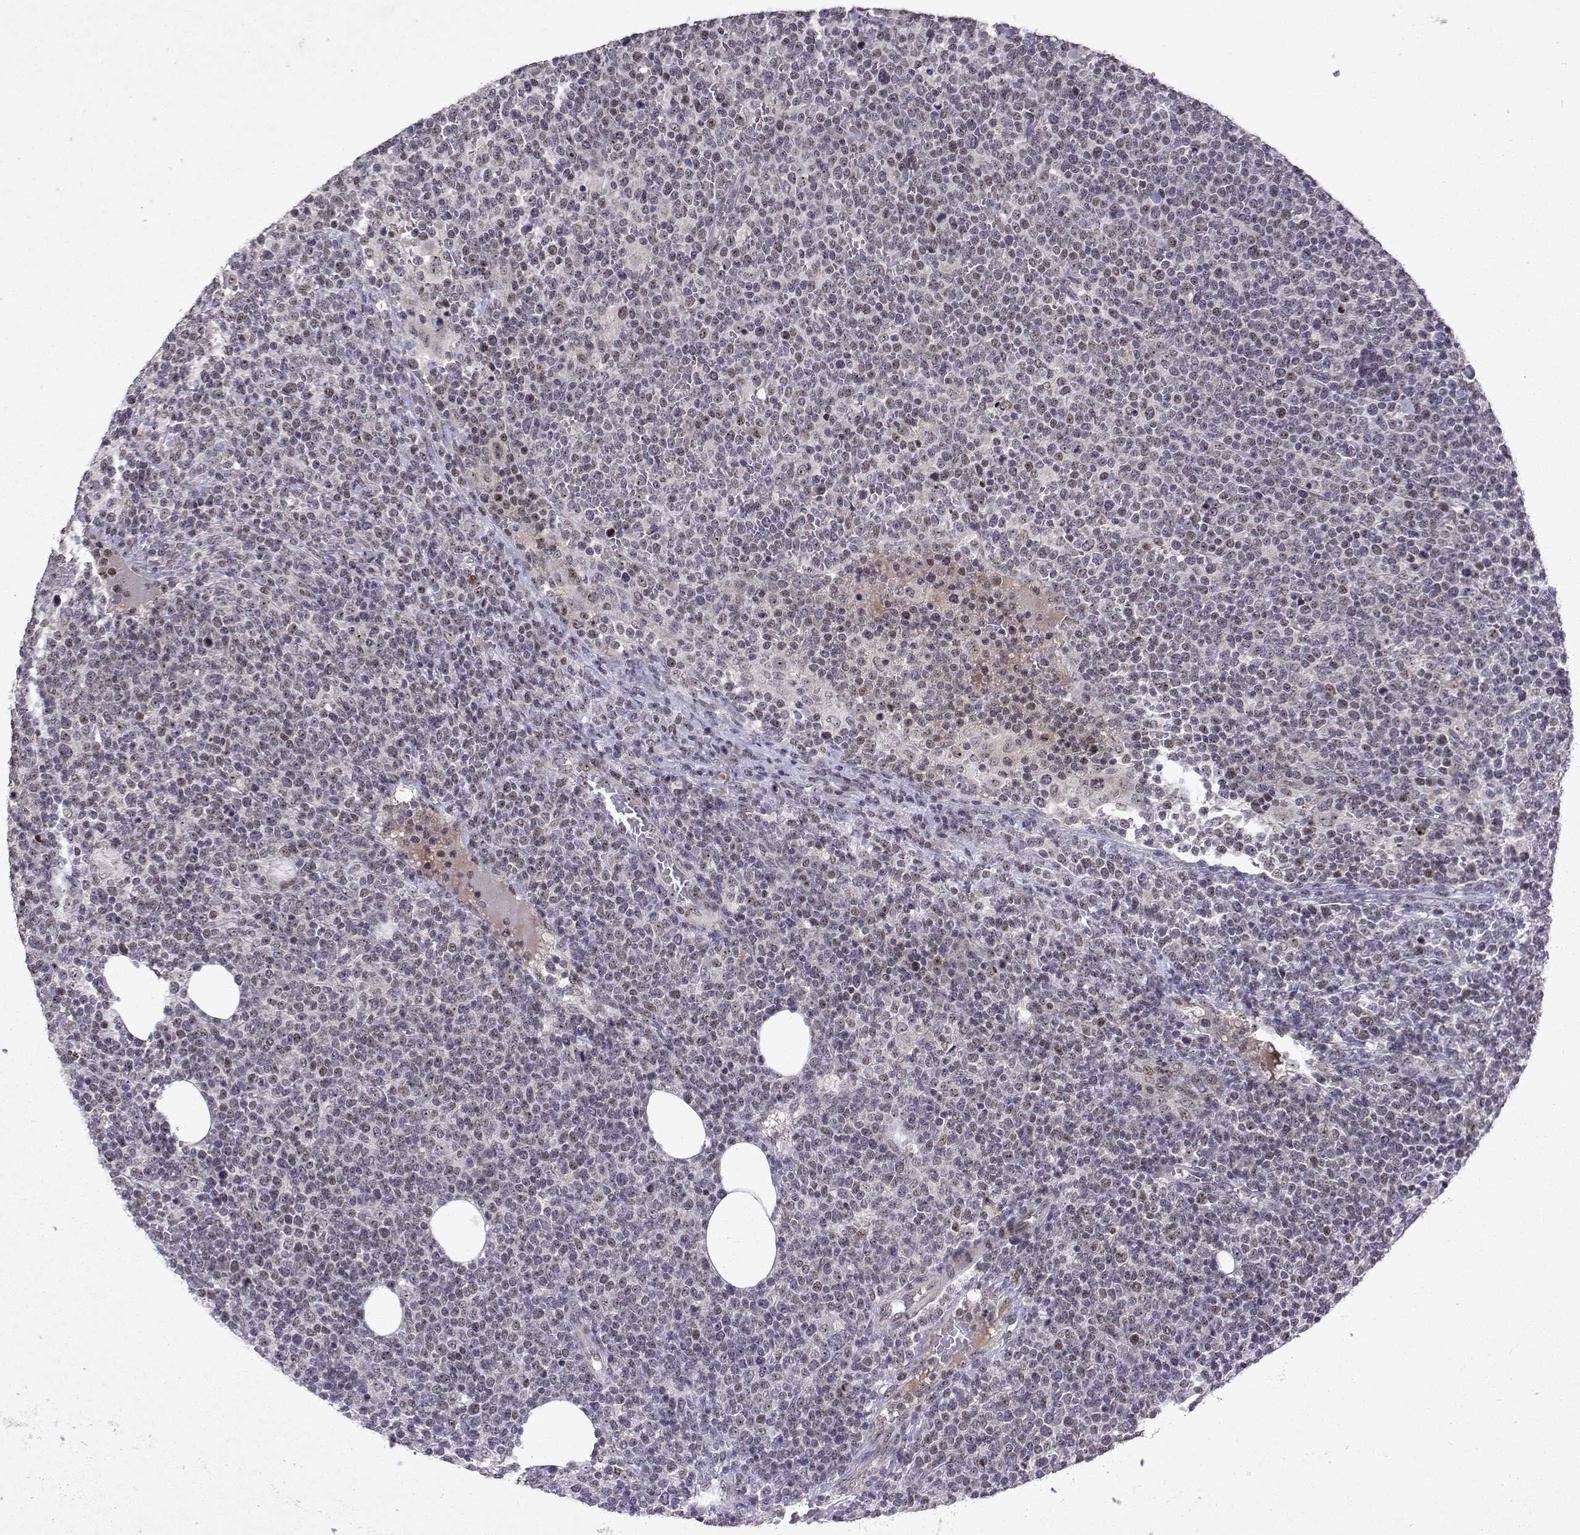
{"staining": {"intensity": "negative", "quantity": "none", "location": "none"}, "tissue": "lymphoma", "cell_type": "Tumor cells", "image_type": "cancer", "snomed": [{"axis": "morphology", "description": "Malignant lymphoma, non-Hodgkin's type, High grade"}, {"axis": "topography", "description": "Lymph node"}], "caption": "A high-resolution micrograph shows immunohistochemistry (IHC) staining of lymphoma, which exhibits no significant staining in tumor cells.", "gene": "DDX56", "patient": {"sex": "male", "age": 61}}